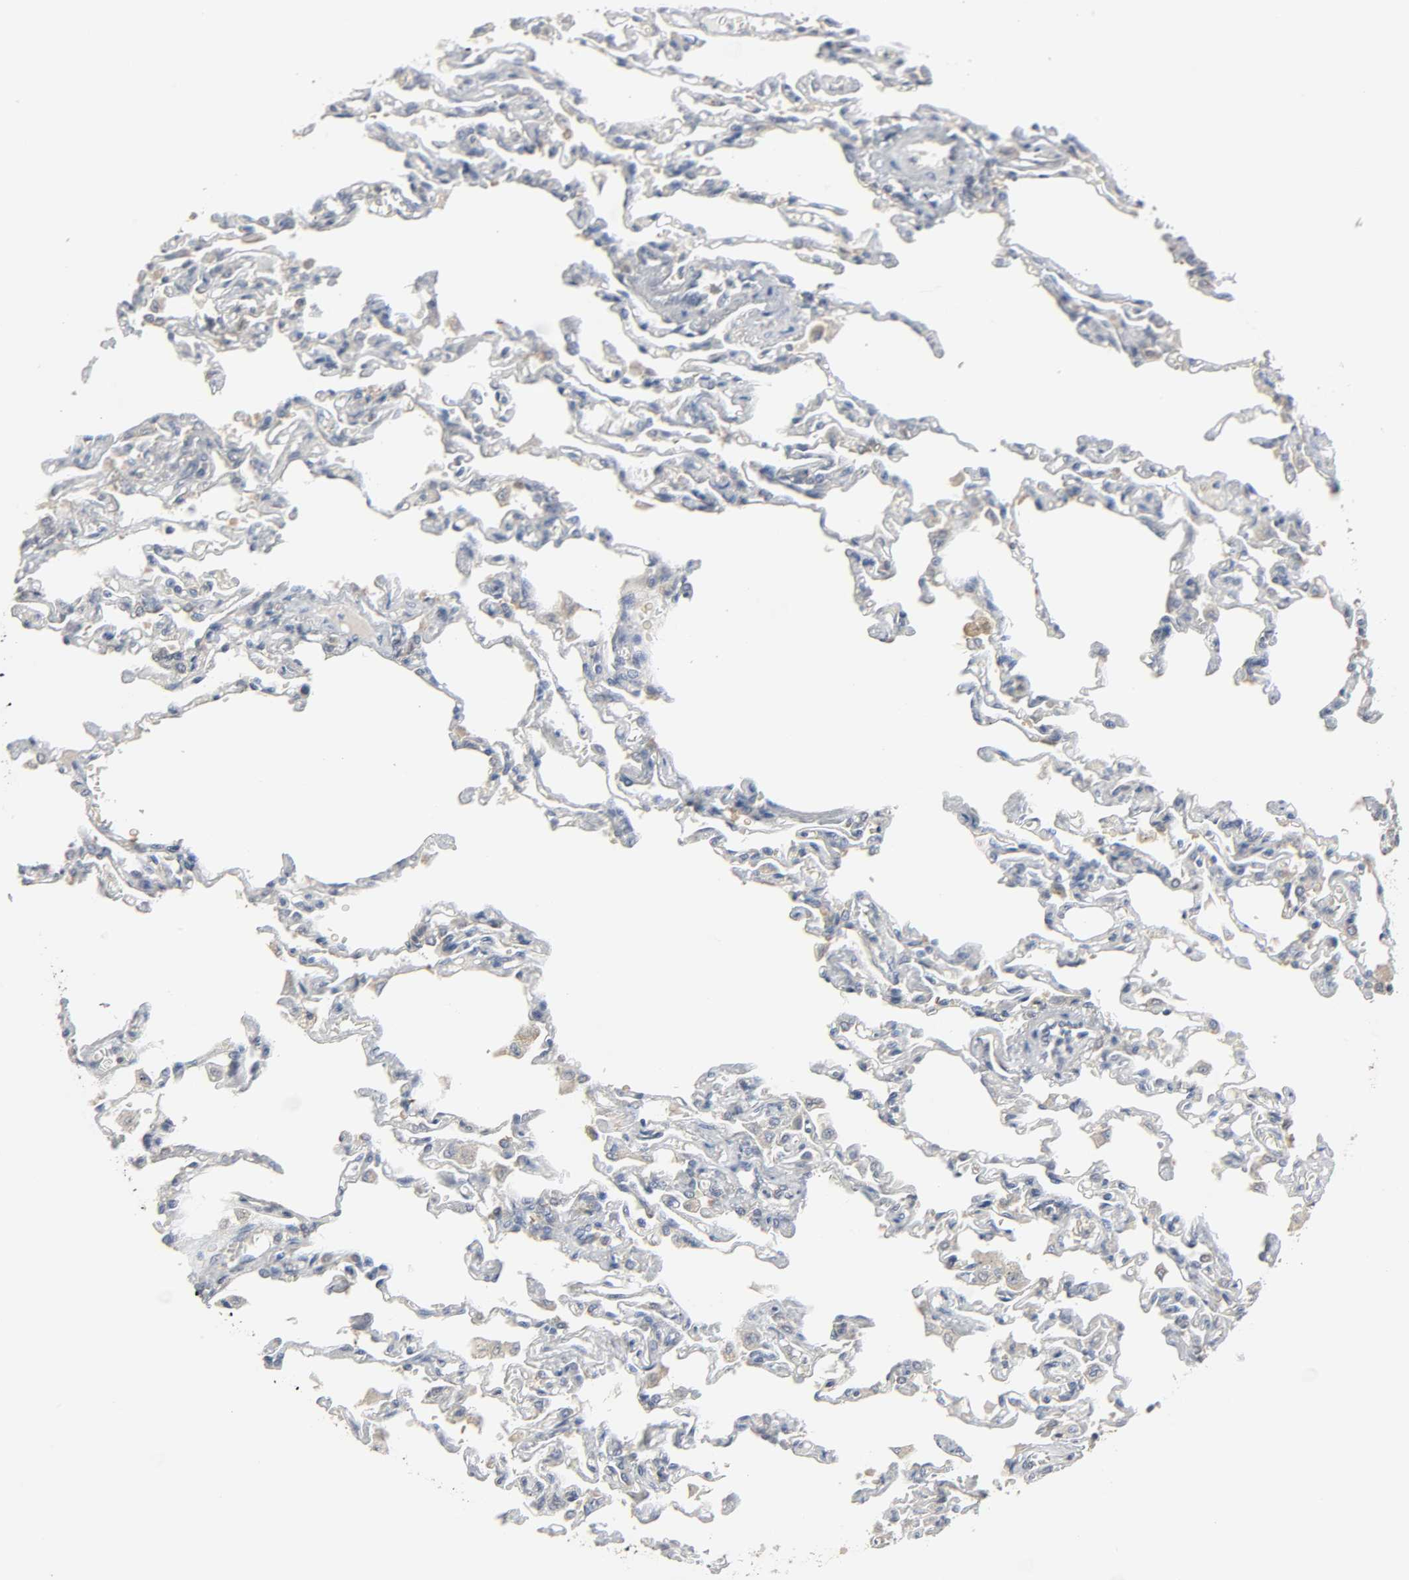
{"staining": {"intensity": "moderate", "quantity": "25%-75%", "location": "cytoplasmic/membranous"}, "tissue": "lung", "cell_type": "Alveolar cells", "image_type": "normal", "snomed": [{"axis": "morphology", "description": "Normal tissue, NOS"}, {"axis": "topography", "description": "Lung"}], "caption": "Moderate cytoplasmic/membranous staining is seen in about 25%-75% of alveolar cells in normal lung.", "gene": "PLEKHA2", "patient": {"sex": "male", "age": 21}}